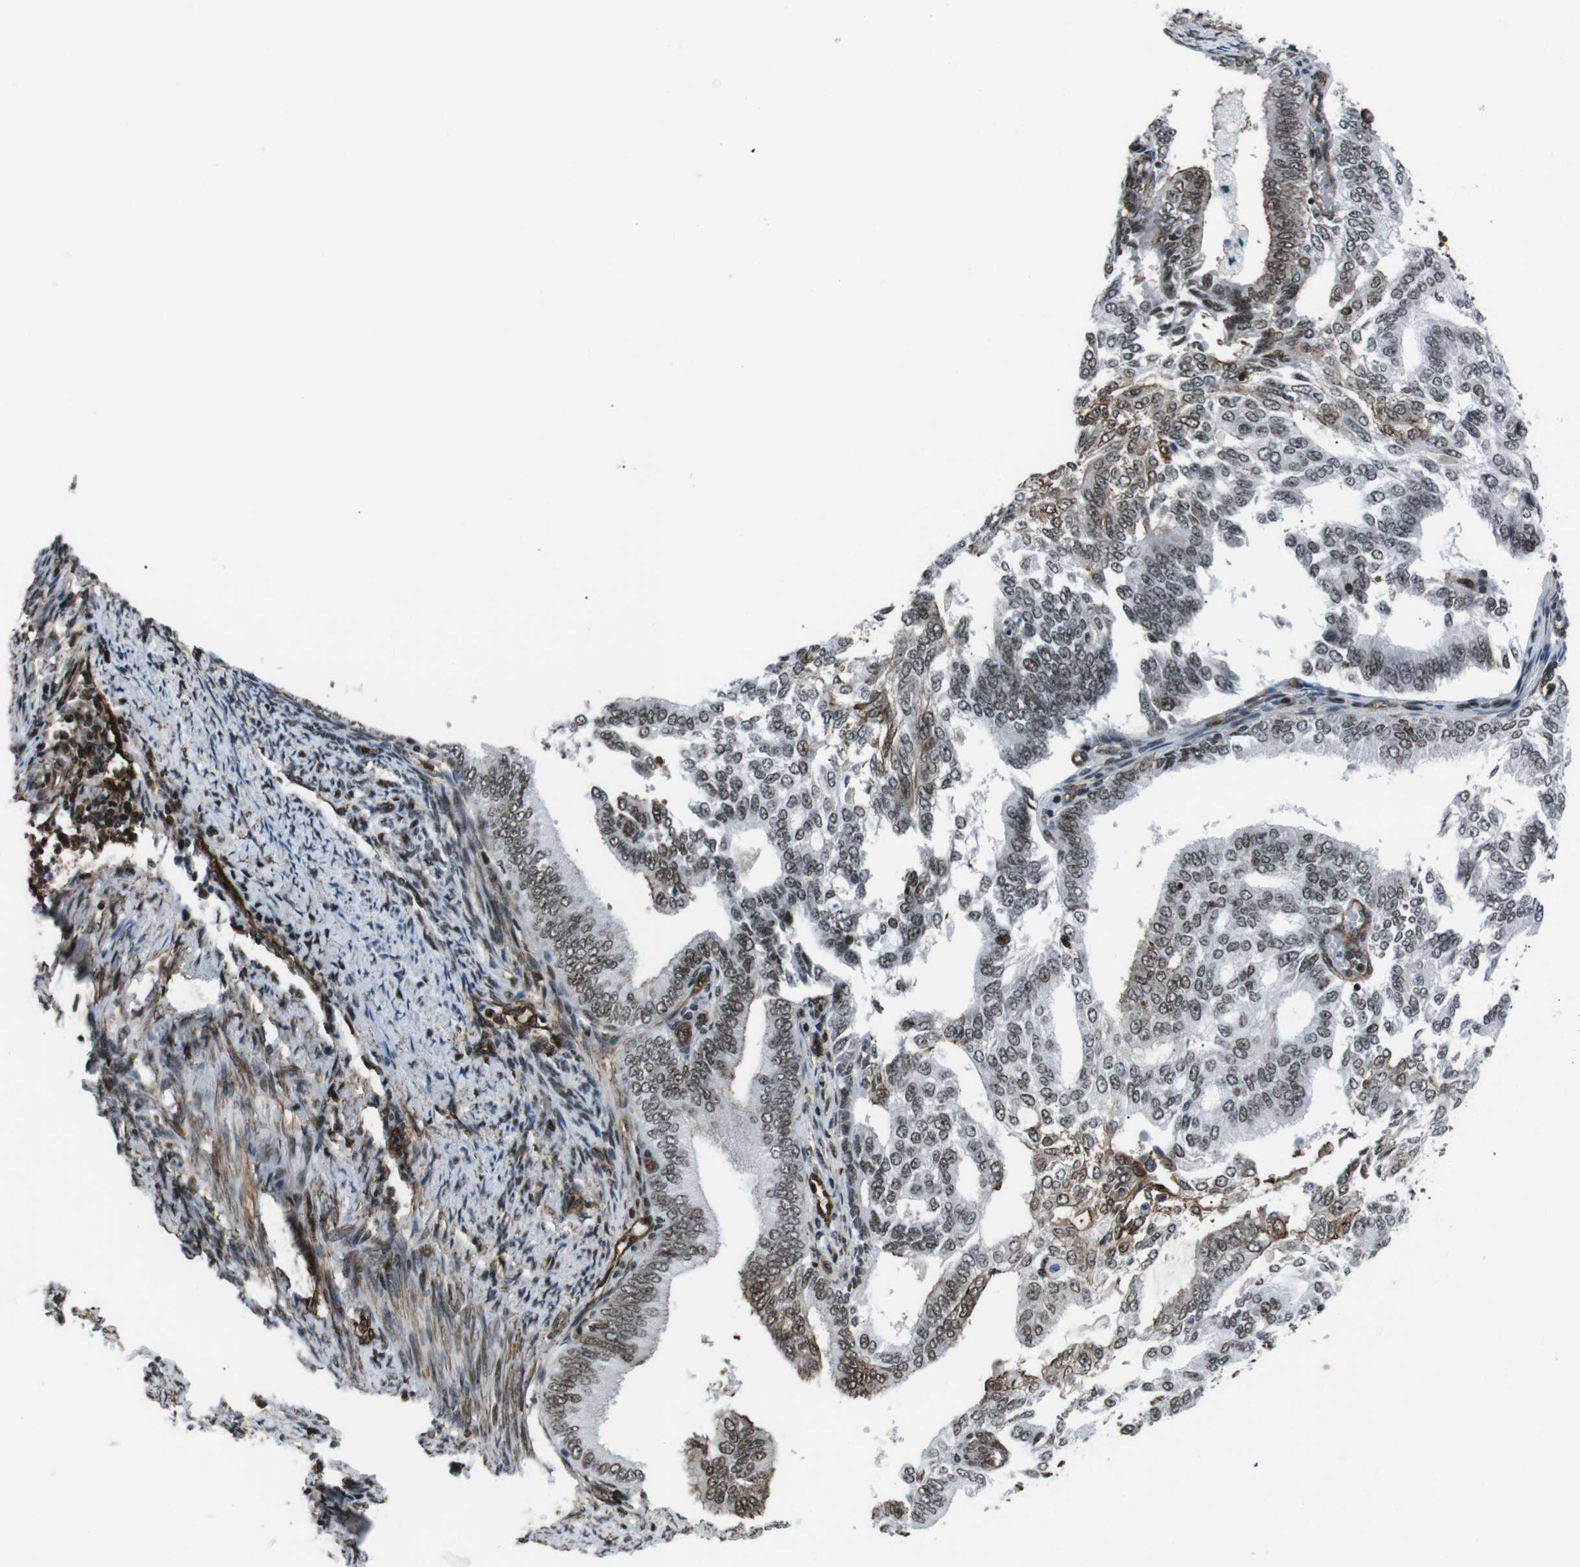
{"staining": {"intensity": "moderate", "quantity": ">75%", "location": "nuclear"}, "tissue": "endometrial cancer", "cell_type": "Tumor cells", "image_type": "cancer", "snomed": [{"axis": "morphology", "description": "Adenocarcinoma, NOS"}, {"axis": "topography", "description": "Endometrium"}], "caption": "DAB (3,3'-diaminobenzidine) immunohistochemical staining of endometrial cancer (adenocarcinoma) reveals moderate nuclear protein expression in about >75% of tumor cells. Immunohistochemistry stains the protein in brown and the nuclei are stained blue.", "gene": "HNRNPU", "patient": {"sex": "female", "age": 58}}